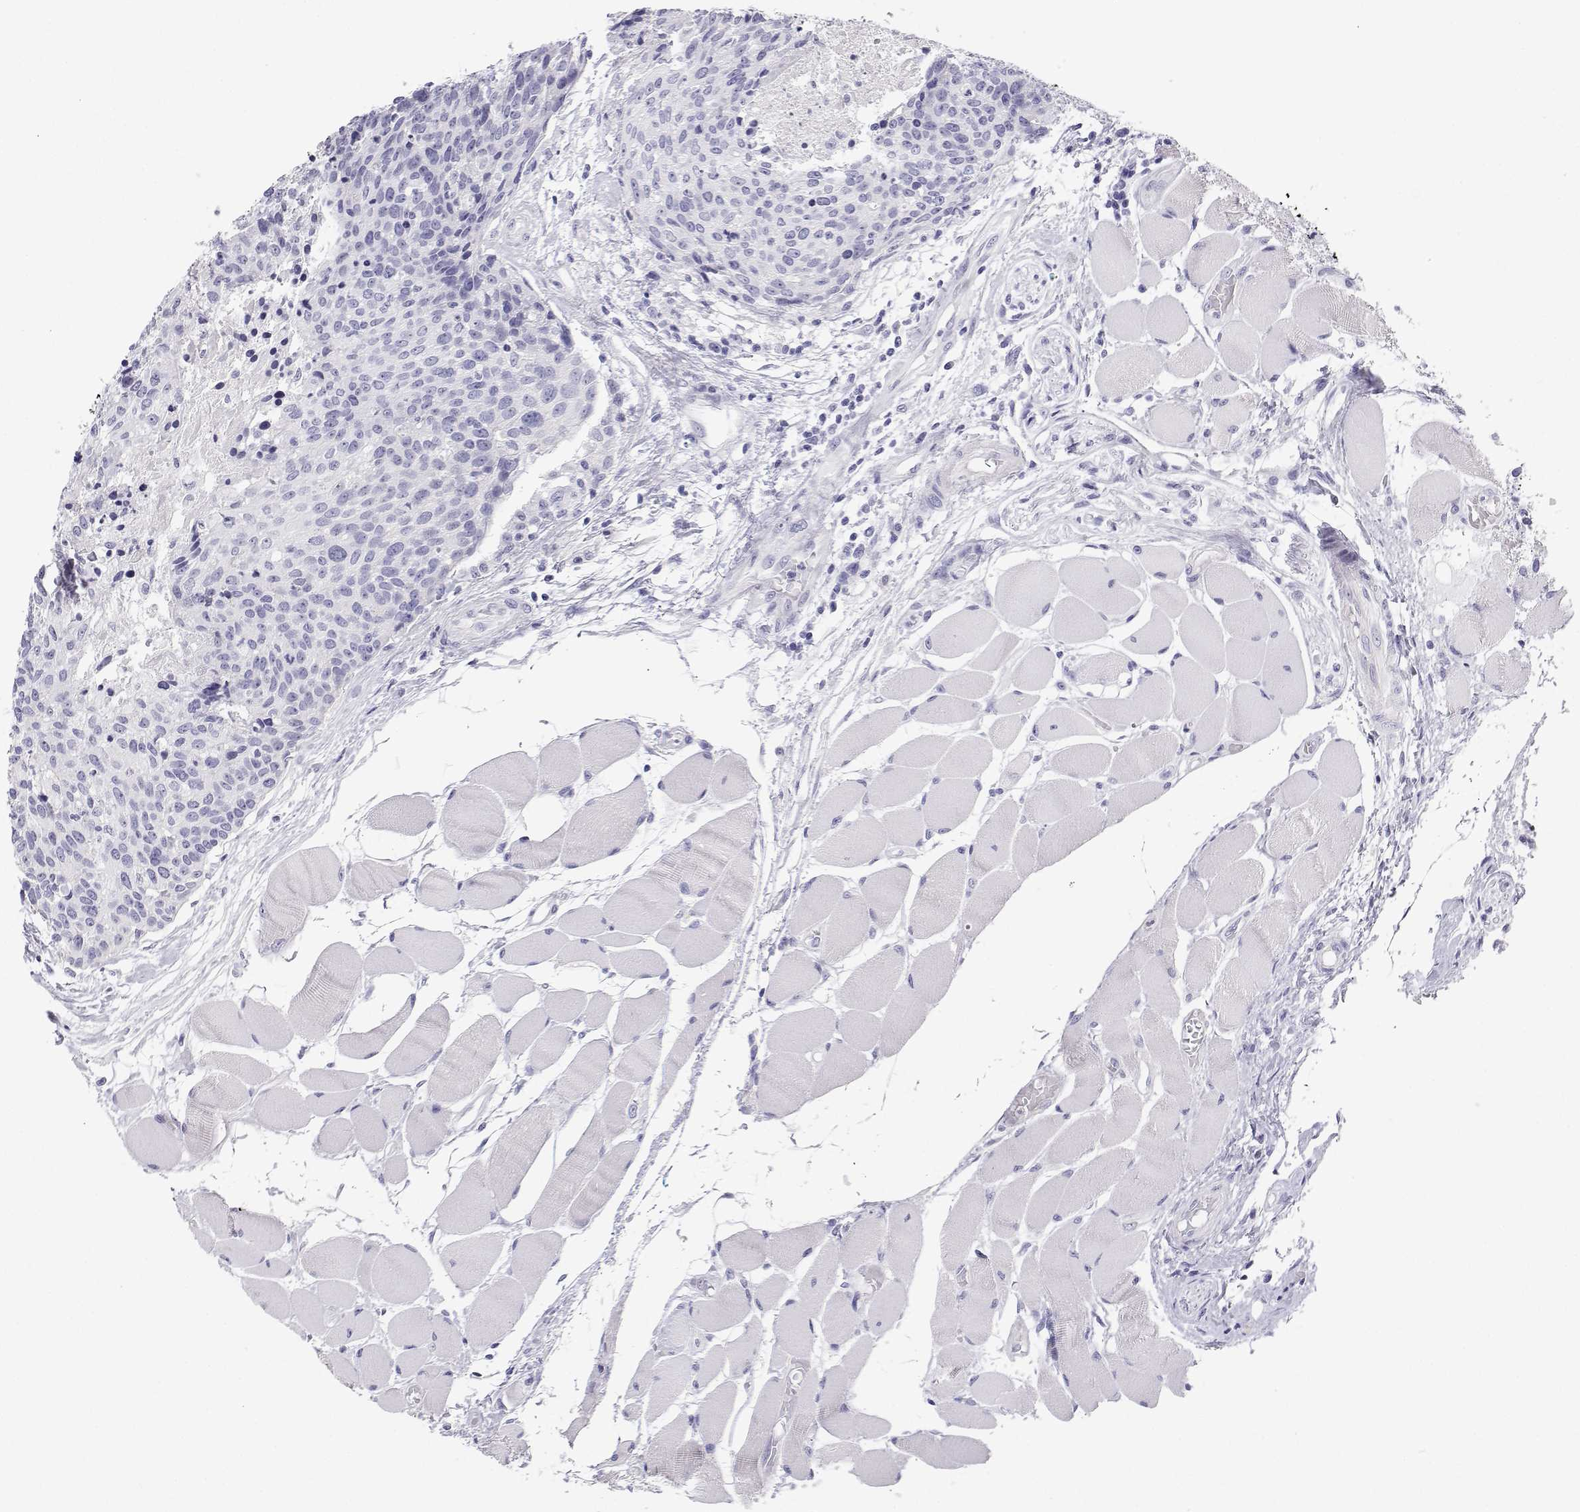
{"staining": {"intensity": "negative", "quantity": "none", "location": "none"}, "tissue": "head and neck cancer", "cell_type": "Tumor cells", "image_type": "cancer", "snomed": [{"axis": "morphology", "description": "Squamous cell carcinoma, NOS"}, {"axis": "topography", "description": "Oral tissue"}, {"axis": "topography", "description": "Head-Neck"}], "caption": "This photomicrograph is of head and neck squamous cell carcinoma stained with IHC to label a protein in brown with the nuclei are counter-stained blue. There is no expression in tumor cells.", "gene": "BHMT", "patient": {"sex": "male", "age": 64}}